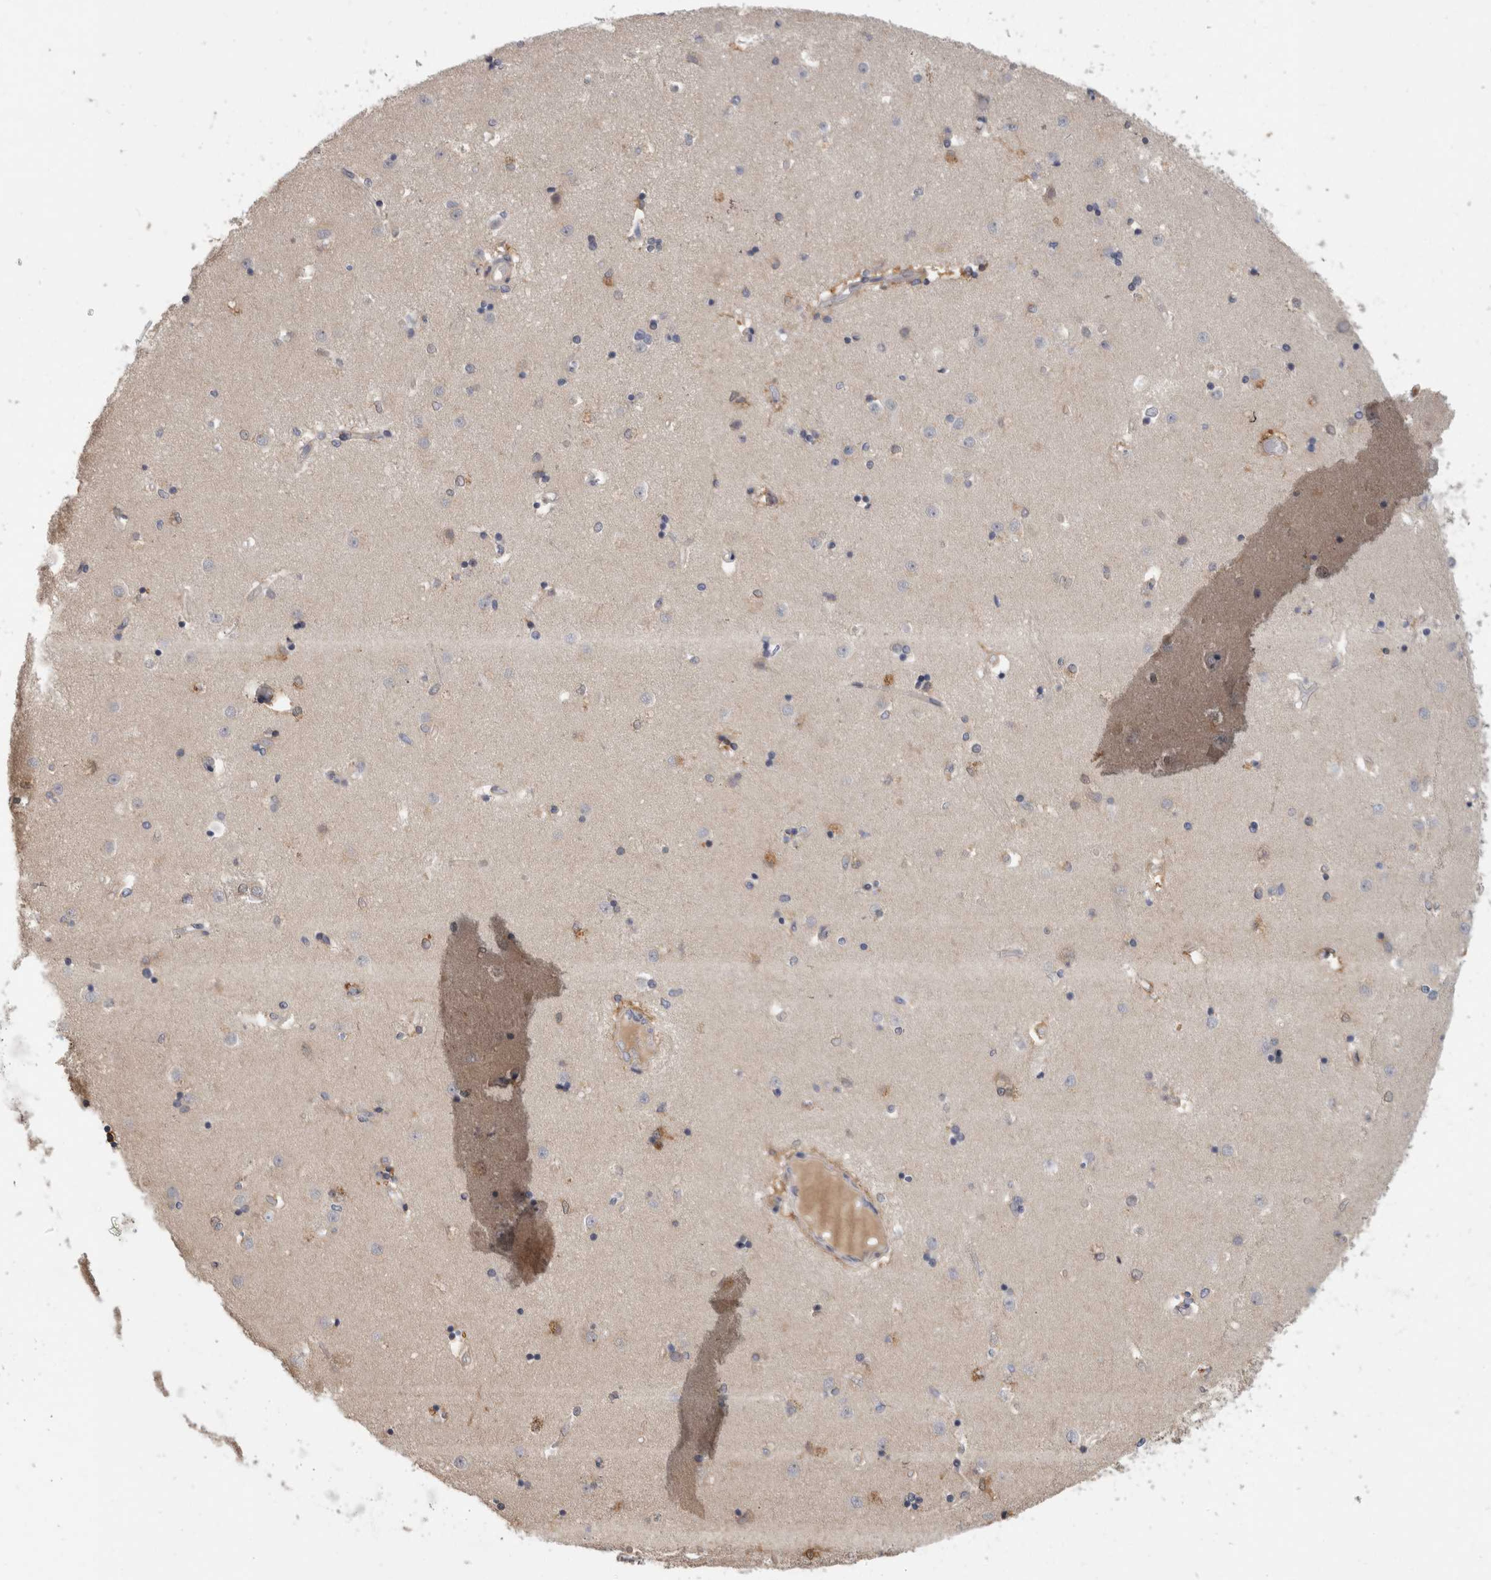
{"staining": {"intensity": "moderate", "quantity": "<25%", "location": "cytoplasmic/membranous"}, "tissue": "caudate", "cell_type": "Glial cells", "image_type": "normal", "snomed": [{"axis": "morphology", "description": "Normal tissue, NOS"}, {"axis": "topography", "description": "Lateral ventricle wall"}], "caption": "Protein expression analysis of benign human caudate reveals moderate cytoplasmic/membranous expression in about <25% of glial cells. The staining was performed using DAB to visualize the protein expression in brown, while the nuclei were stained in blue with hematoxylin (Magnification: 20x).", "gene": "PGM1", "patient": {"sex": "male", "age": 45}}